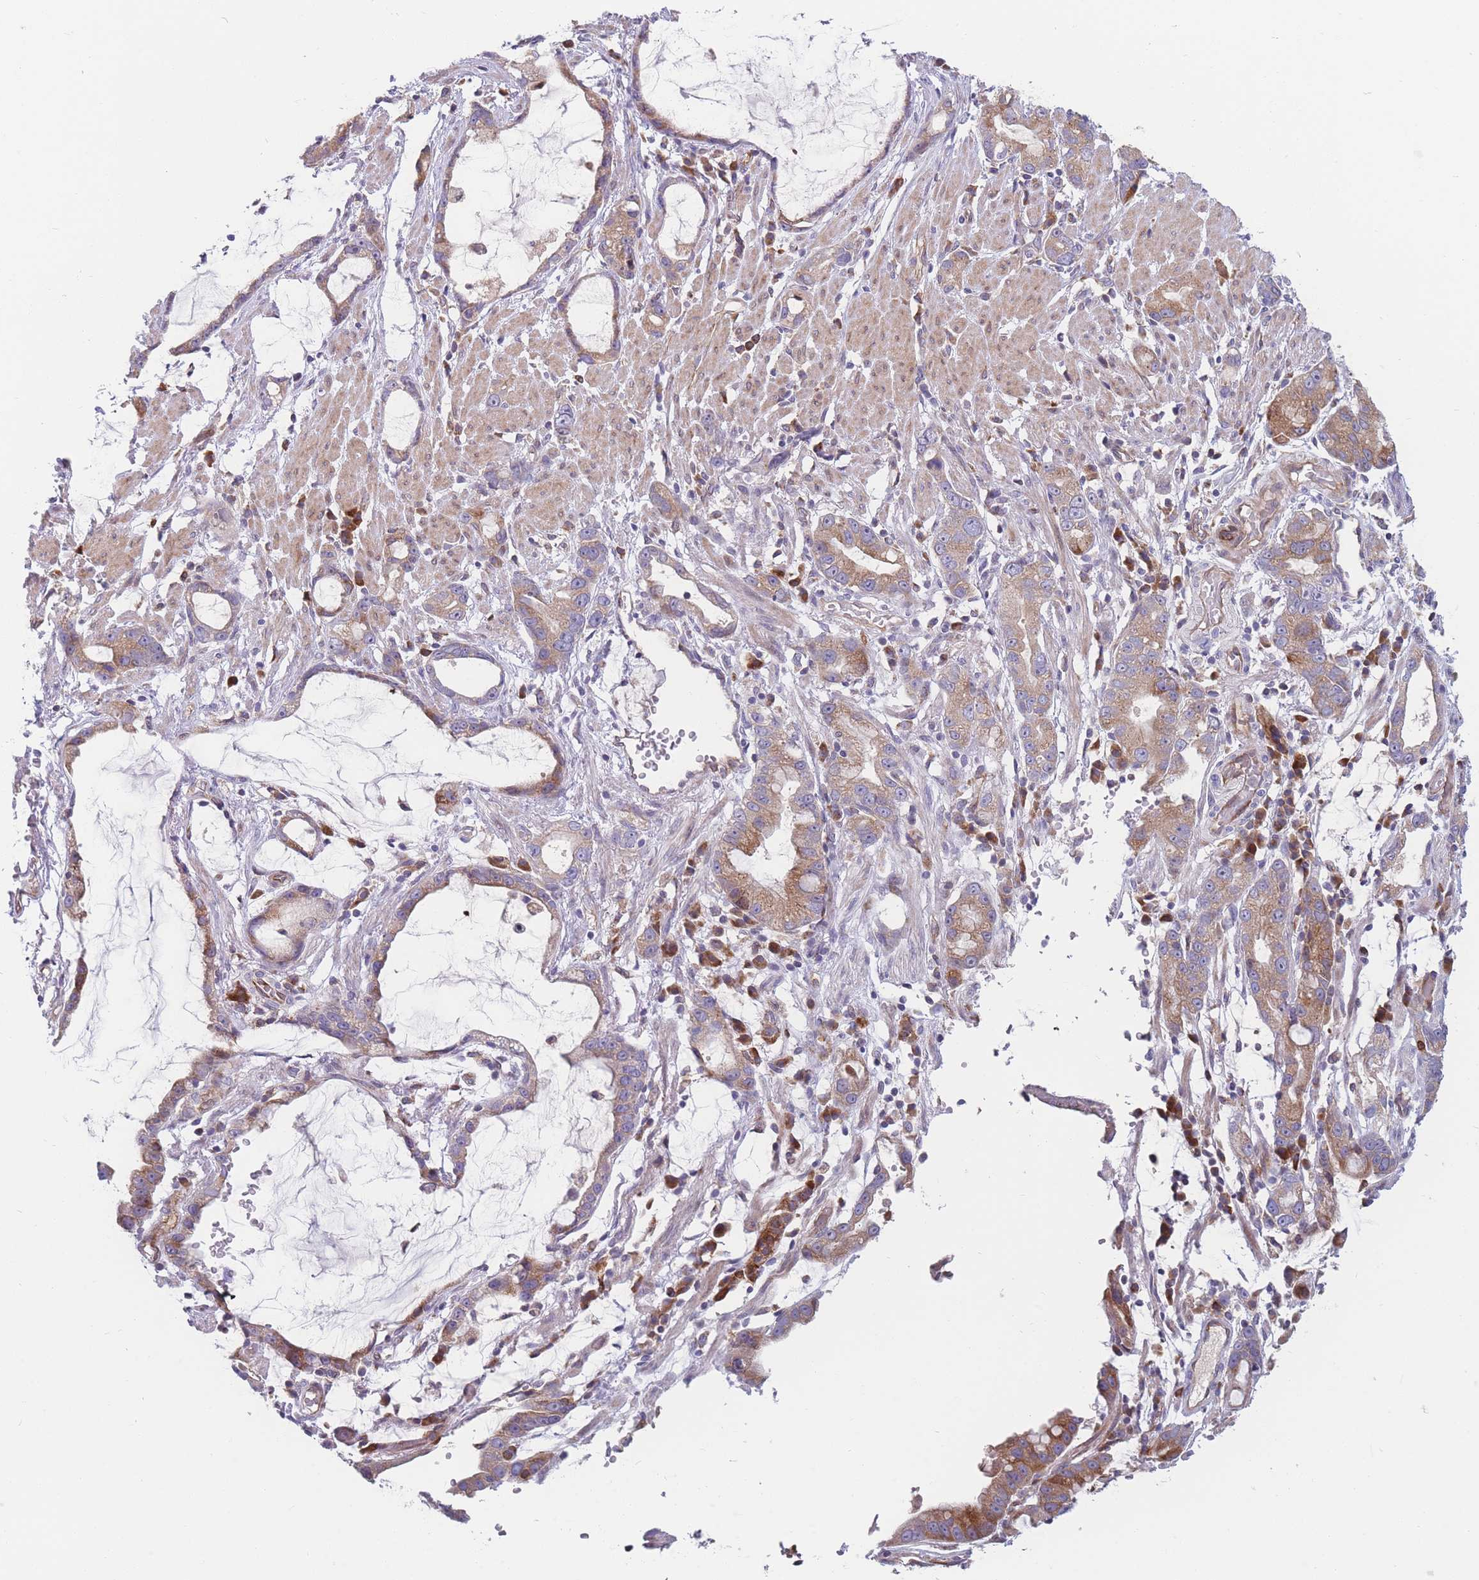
{"staining": {"intensity": "weak", "quantity": ">75%", "location": "cytoplasmic/membranous"}, "tissue": "stomach cancer", "cell_type": "Tumor cells", "image_type": "cancer", "snomed": [{"axis": "morphology", "description": "Adenocarcinoma, NOS"}, {"axis": "topography", "description": "Stomach"}], "caption": "Stomach adenocarcinoma was stained to show a protein in brown. There is low levels of weak cytoplasmic/membranous positivity in about >75% of tumor cells.", "gene": "TMEM131L", "patient": {"sex": "male", "age": 55}}